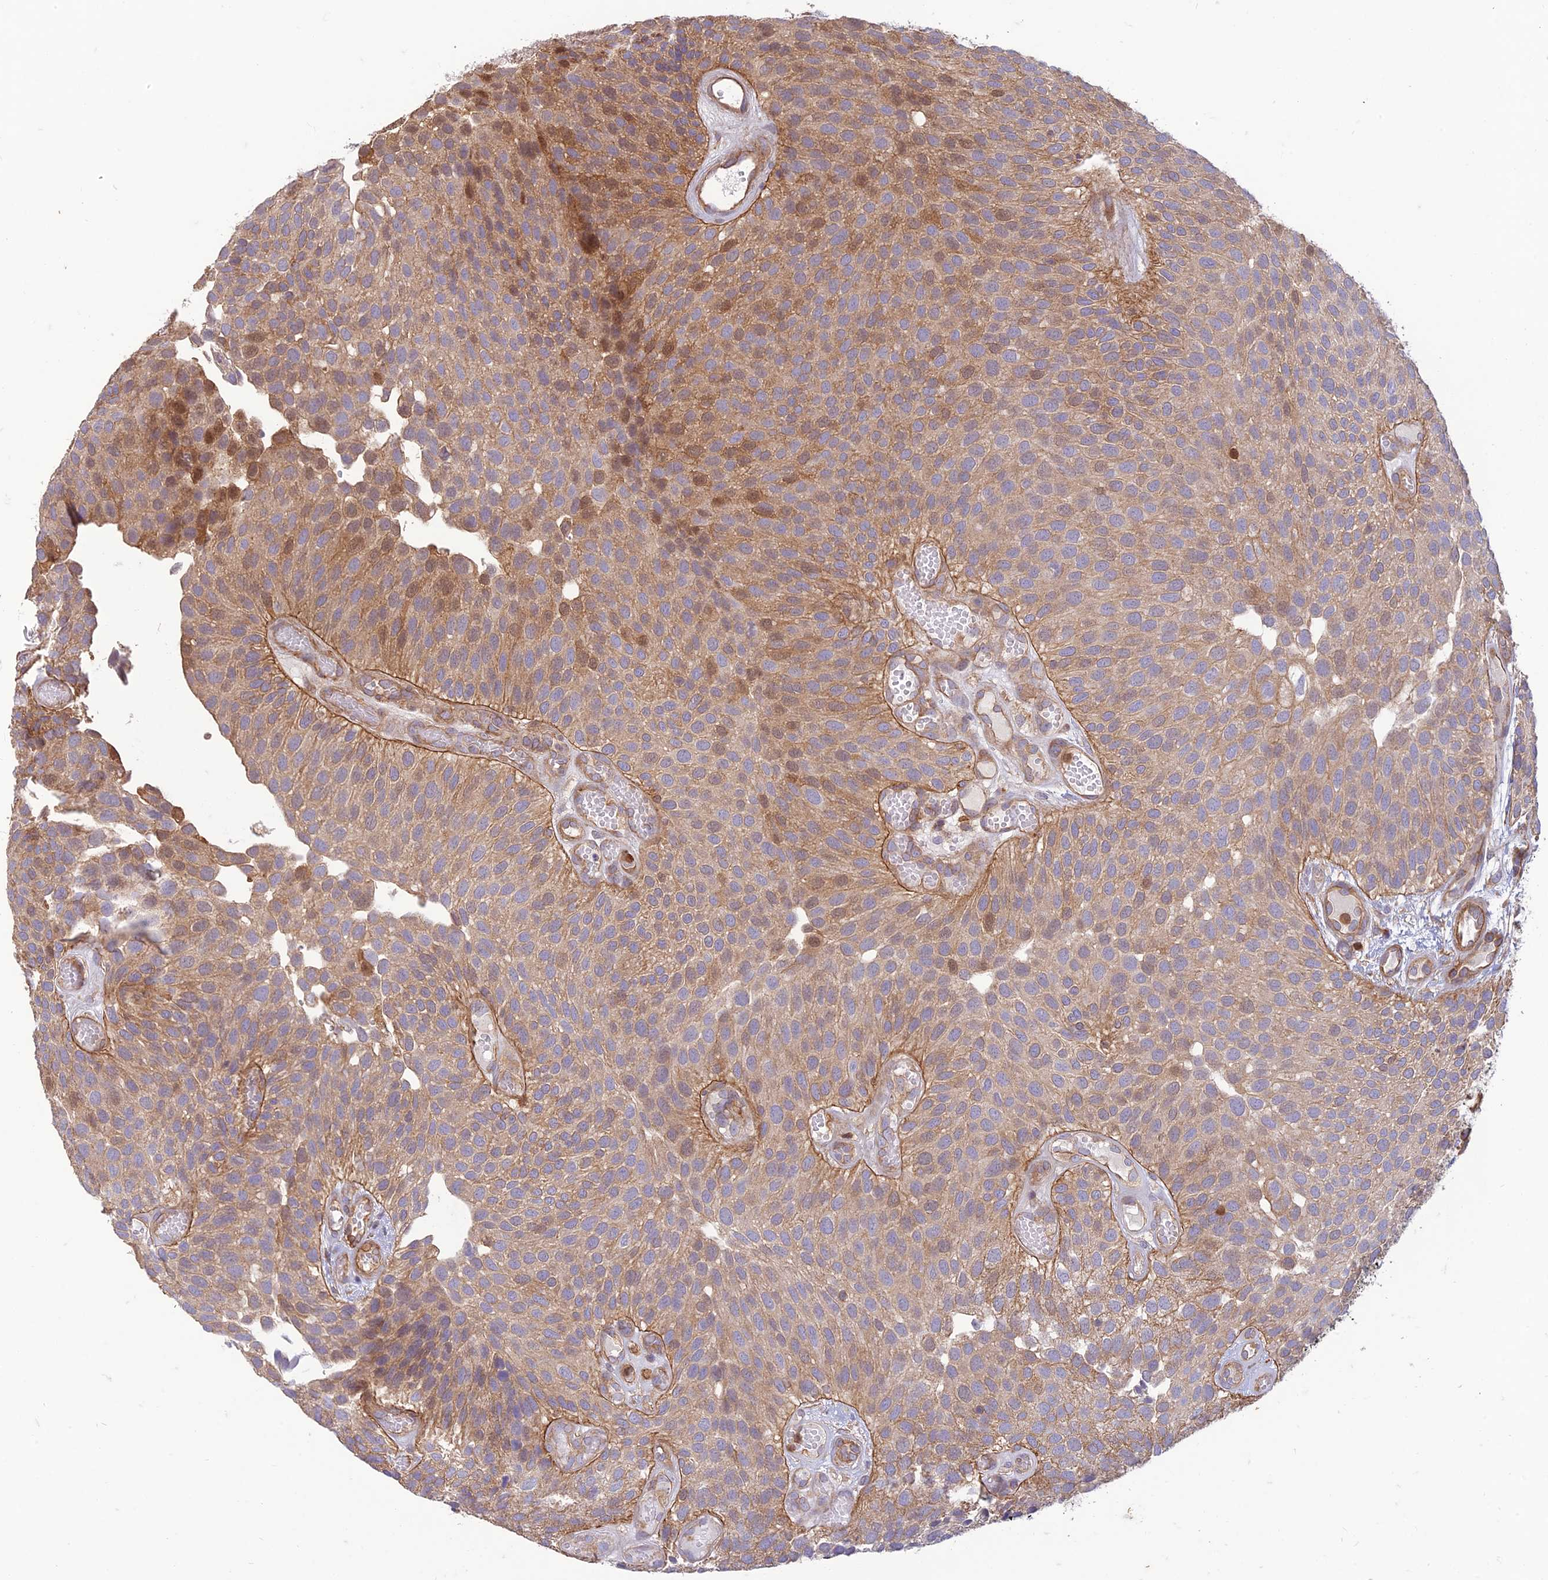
{"staining": {"intensity": "moderate", "quantity": "25%-75%", "location": "cytoplasmic/membranous,nuclear"}, "tissue": "urothelial cancer", "cell_type": "Tumor cells", "image_type": "cancer", "snomed": [{"axis": "morphology", "description": "Urothelial carcinoma, Low grade"}, {"axis": "topography", "description": "Urinary bladder"}], "caption": "Immunohistochemical staining of human urothelial cancer exhibits moderate cytoplasmic/membranous and nuclear protein staining in approximately 25%-75% of tumor cells.", "gene": "HPSE2", "patient": {"sex": "male", "age": 89}}